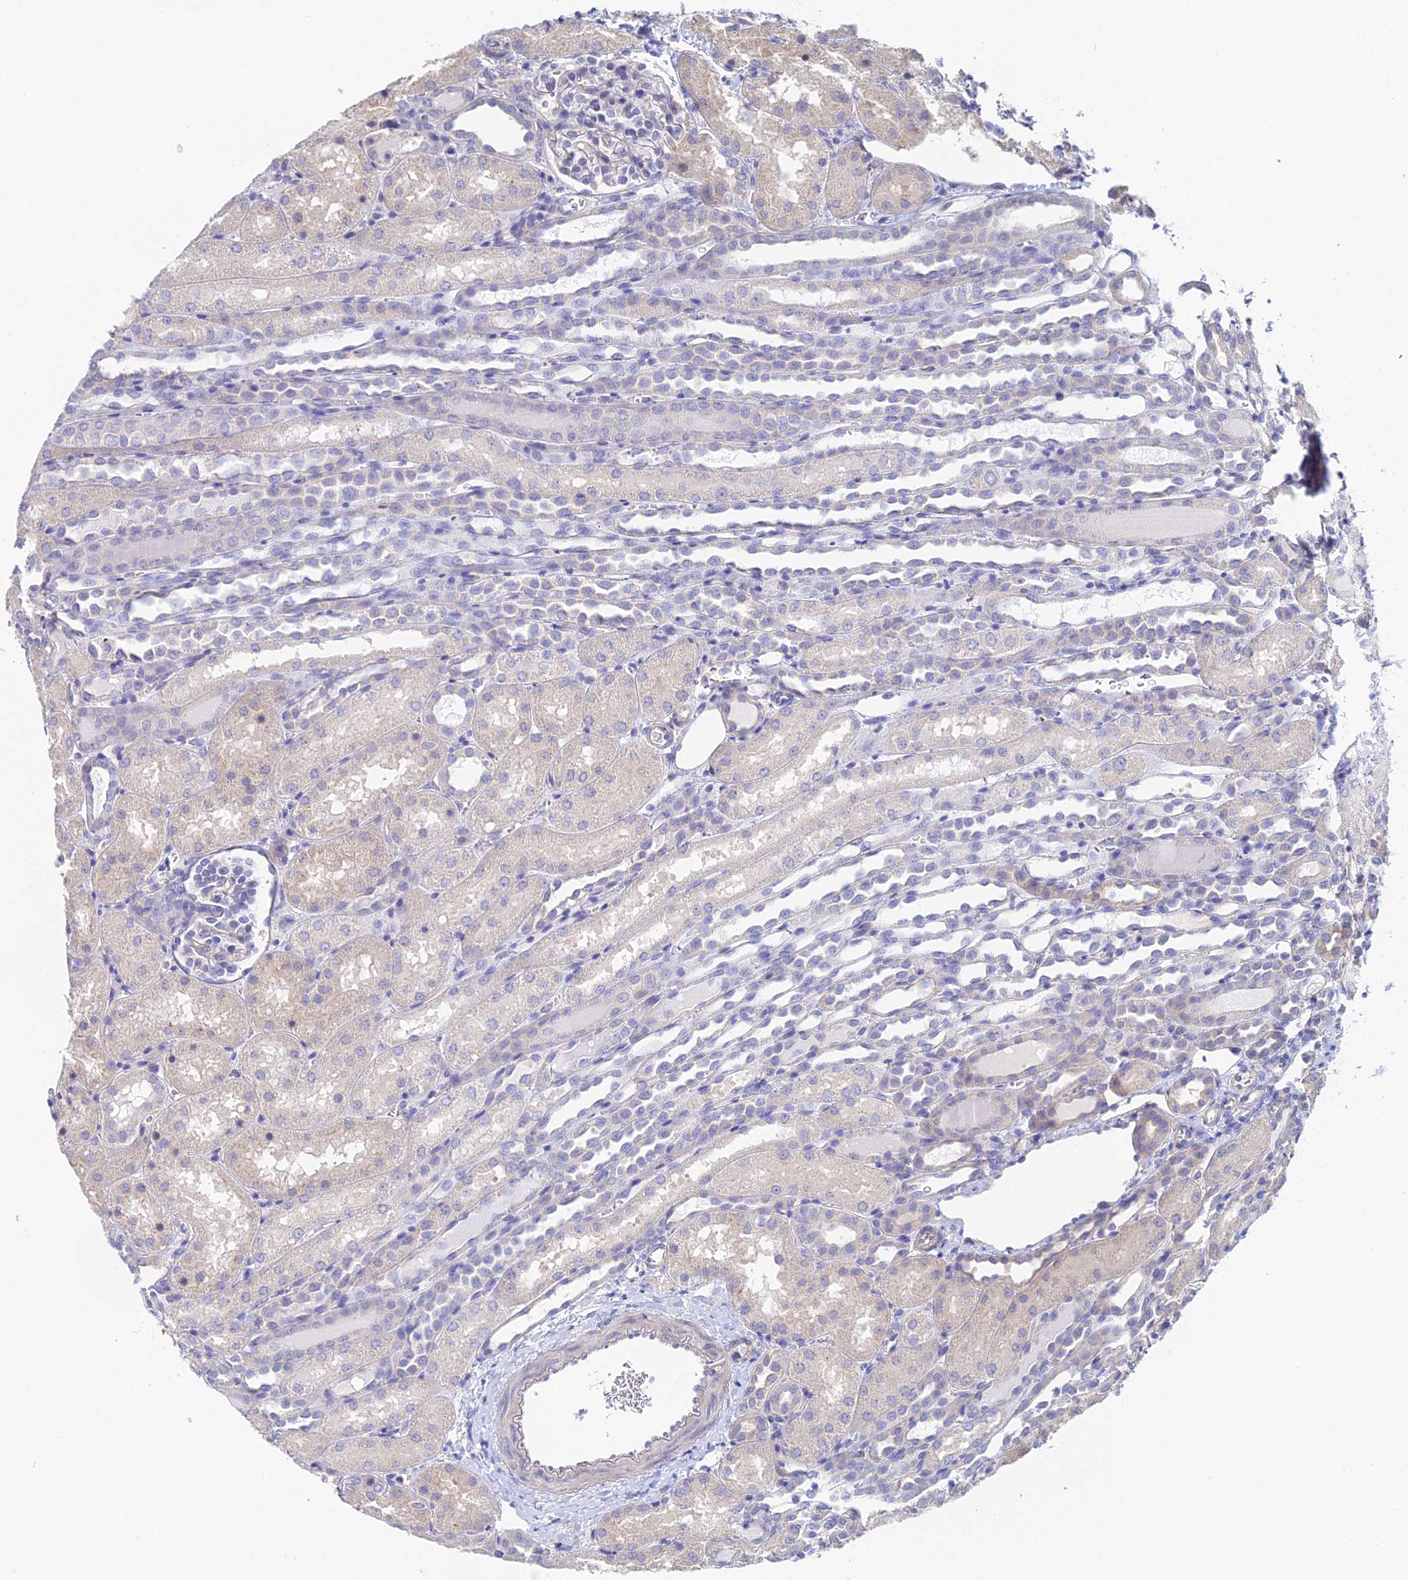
{"staining": {"intensity": "negative", "quantity": "none", "location": "none"}, "tissue": "kidney", "cell_type": "Cells in glomeruli", "image_type": "normal", "snomed": [{"axis": "morphology", "description": "Normal tissue, NOS"}, {"axis": "topography", "description": "Kidney"}], "caption": "The image shows no staining of cells in glomeruli in benign kidney. (Brightfield microscopy of DAB IHC at high magnification).", "gene": "DNAH14", "patient": {"sex": "male", "age": 1}}